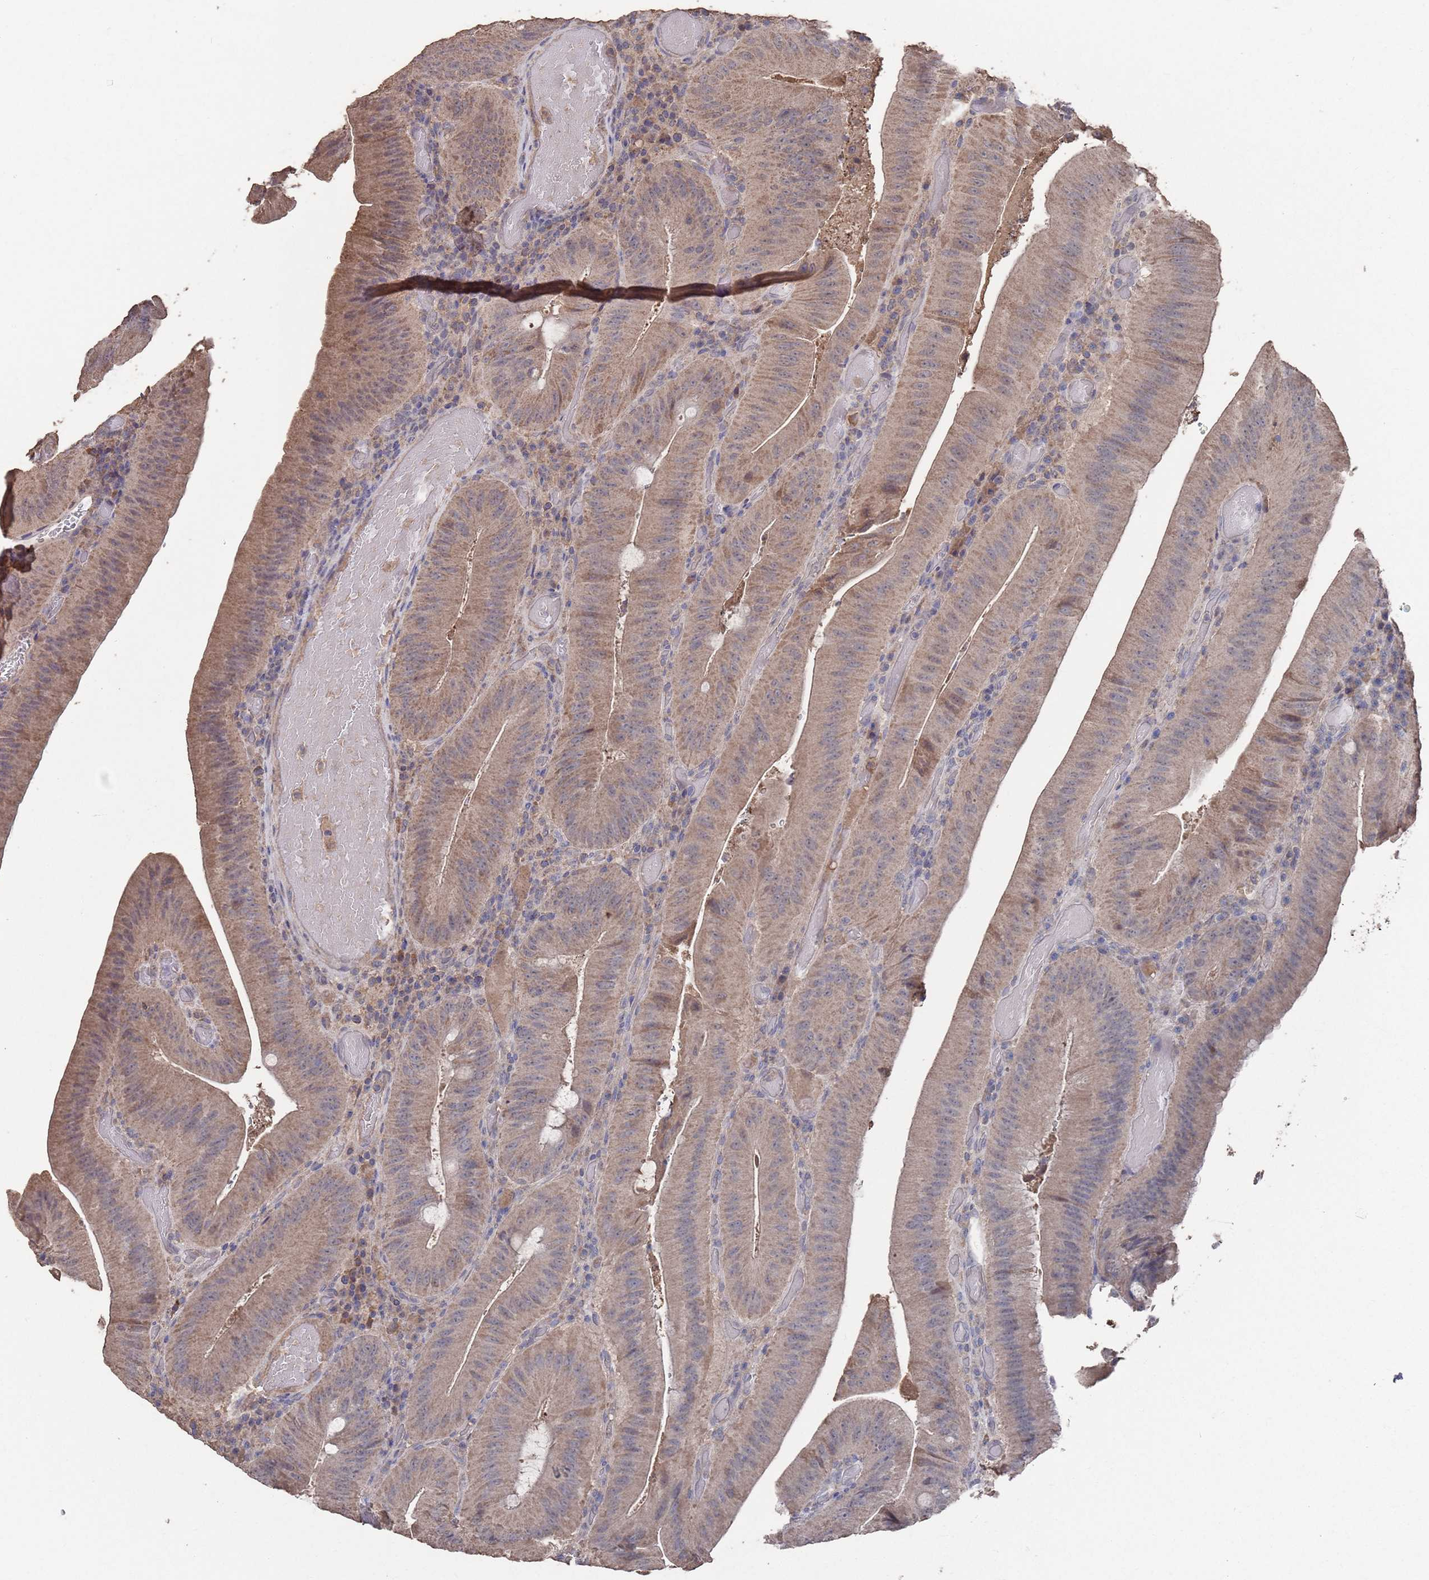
{"staining": {"intensity": "weak", "quantity": ">75%", "location": "cytoplasmic/membranous"}, "tissue": "colorectal cancer", "cell_type": "Tumor cells", "image_type": "cancer", "snomed": [{"axis": "morphology", "description": "Adenocarcinoma, NOS"}, {"axis": "topography", "description": "Colon"}], "caption": "DAB (3,3'-diaminobenzidine) immunohistochemical staining of colorectal adenocarcinoma reveals weak cytoplasmic/membranous protein staining in approximately >75% of tumor cells. (DAB (3,3'-diaminobenzidine) = brown stain, brightfield microscopy at high magnification).", "gene": "BTBD18", "patient": {"sex": "female", "age": 43}}